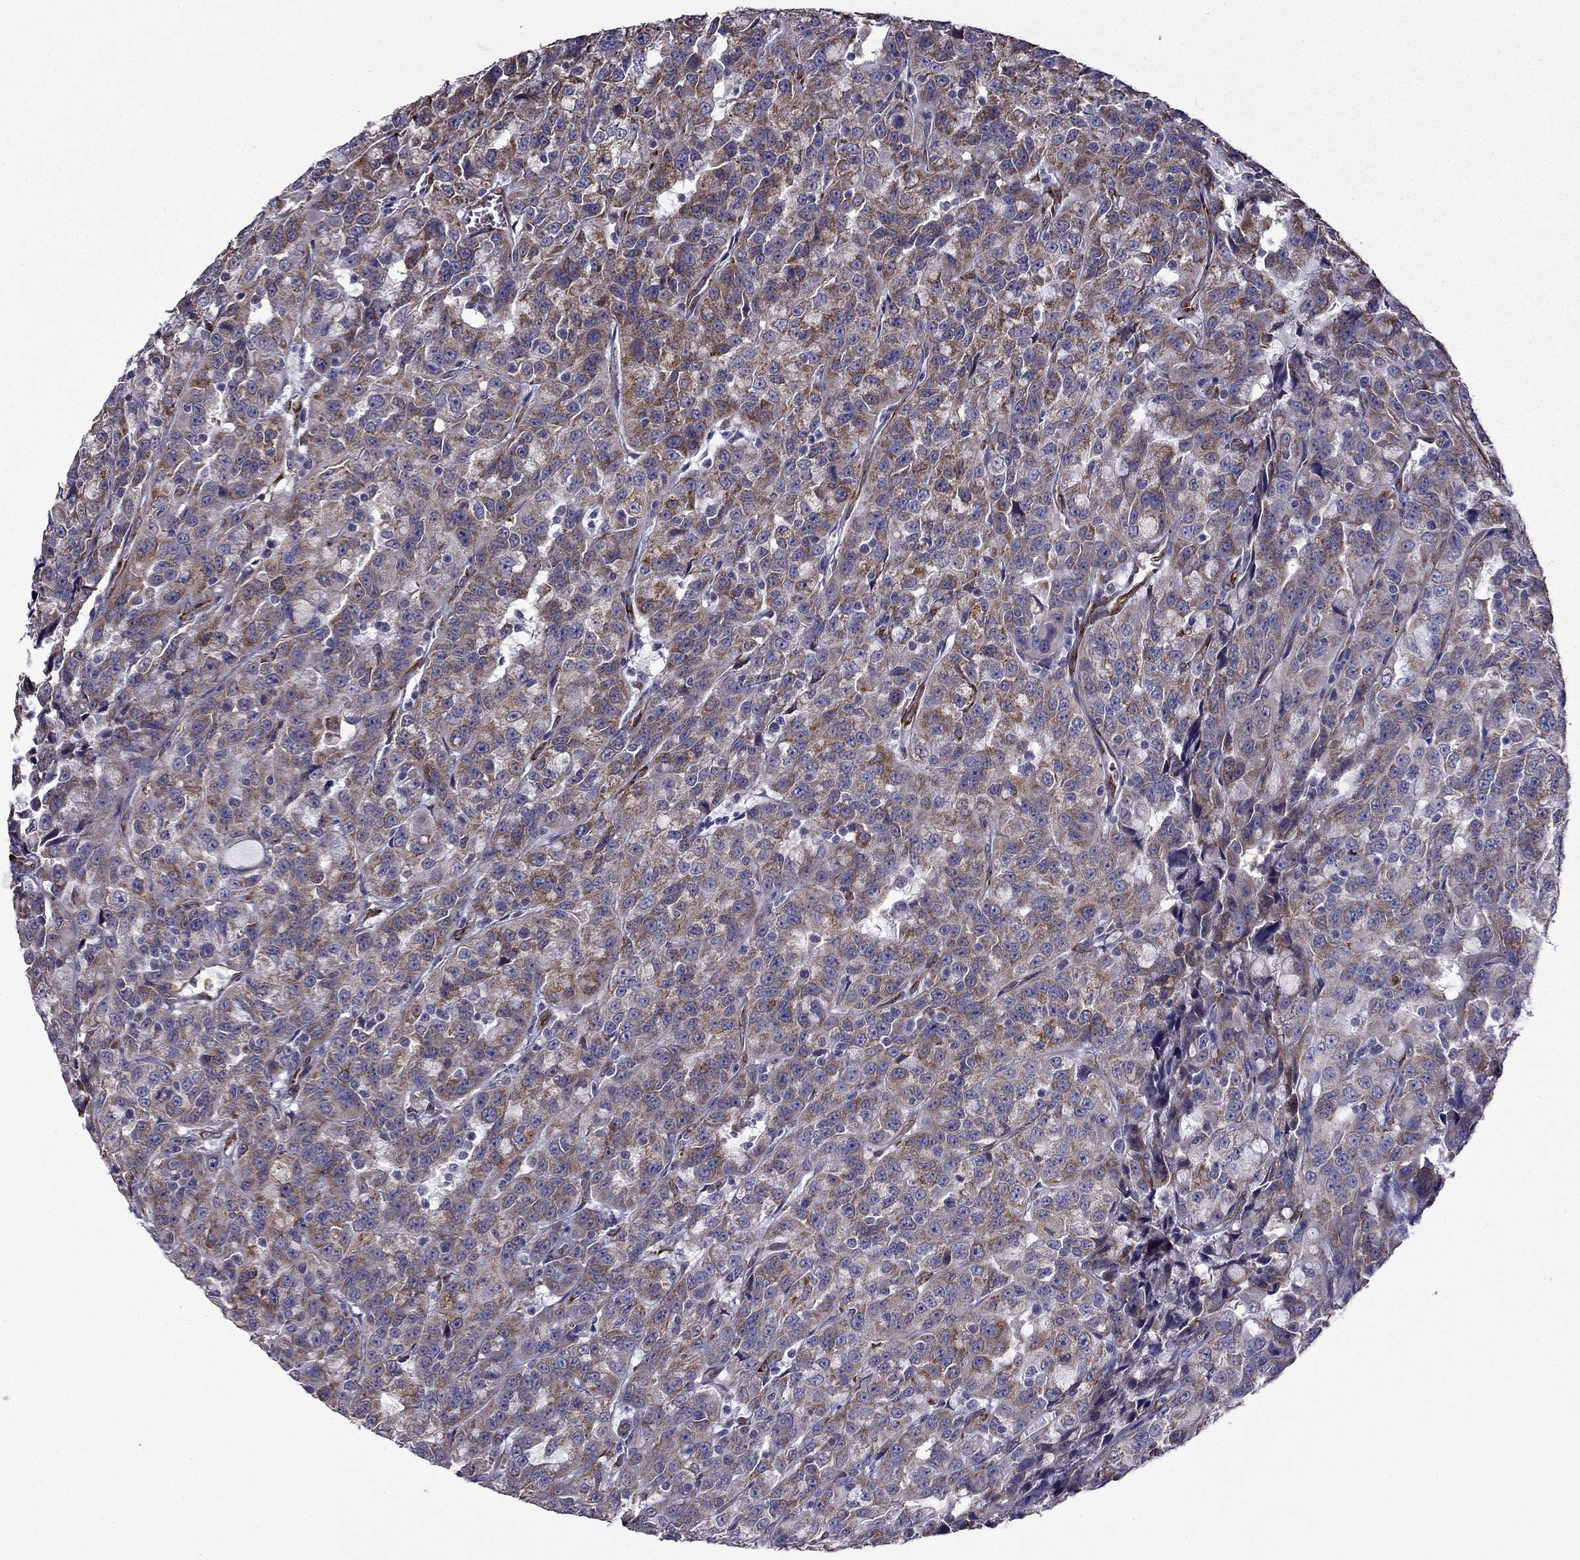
{"staining": {"intensity": "moderate", "quantity": ">75%", "location": "cytoplasmic/membranous"}, "tissue": "urothelial cancer", "cell_type": "Tumor cells", "image_type": "cancer", "snomed": [{"axis": "morphology", "description": "Urothelial carcinoma, NOS"}, {"axis": "morphology", "description": "Urothelial carcinoma, High grade"}, {"axis": "topography", "description": "Urinary bladder"}], "caption": "A histopathology image of human urothelial cancer stained for a protein displays moderate cytoplasmic/membranous brown staining in tumor cells. (Brightfield microscopy of DAB IHC at high magnification).", "gene": "IKBIP", "patient": {"sex": "female", "age": 73}}